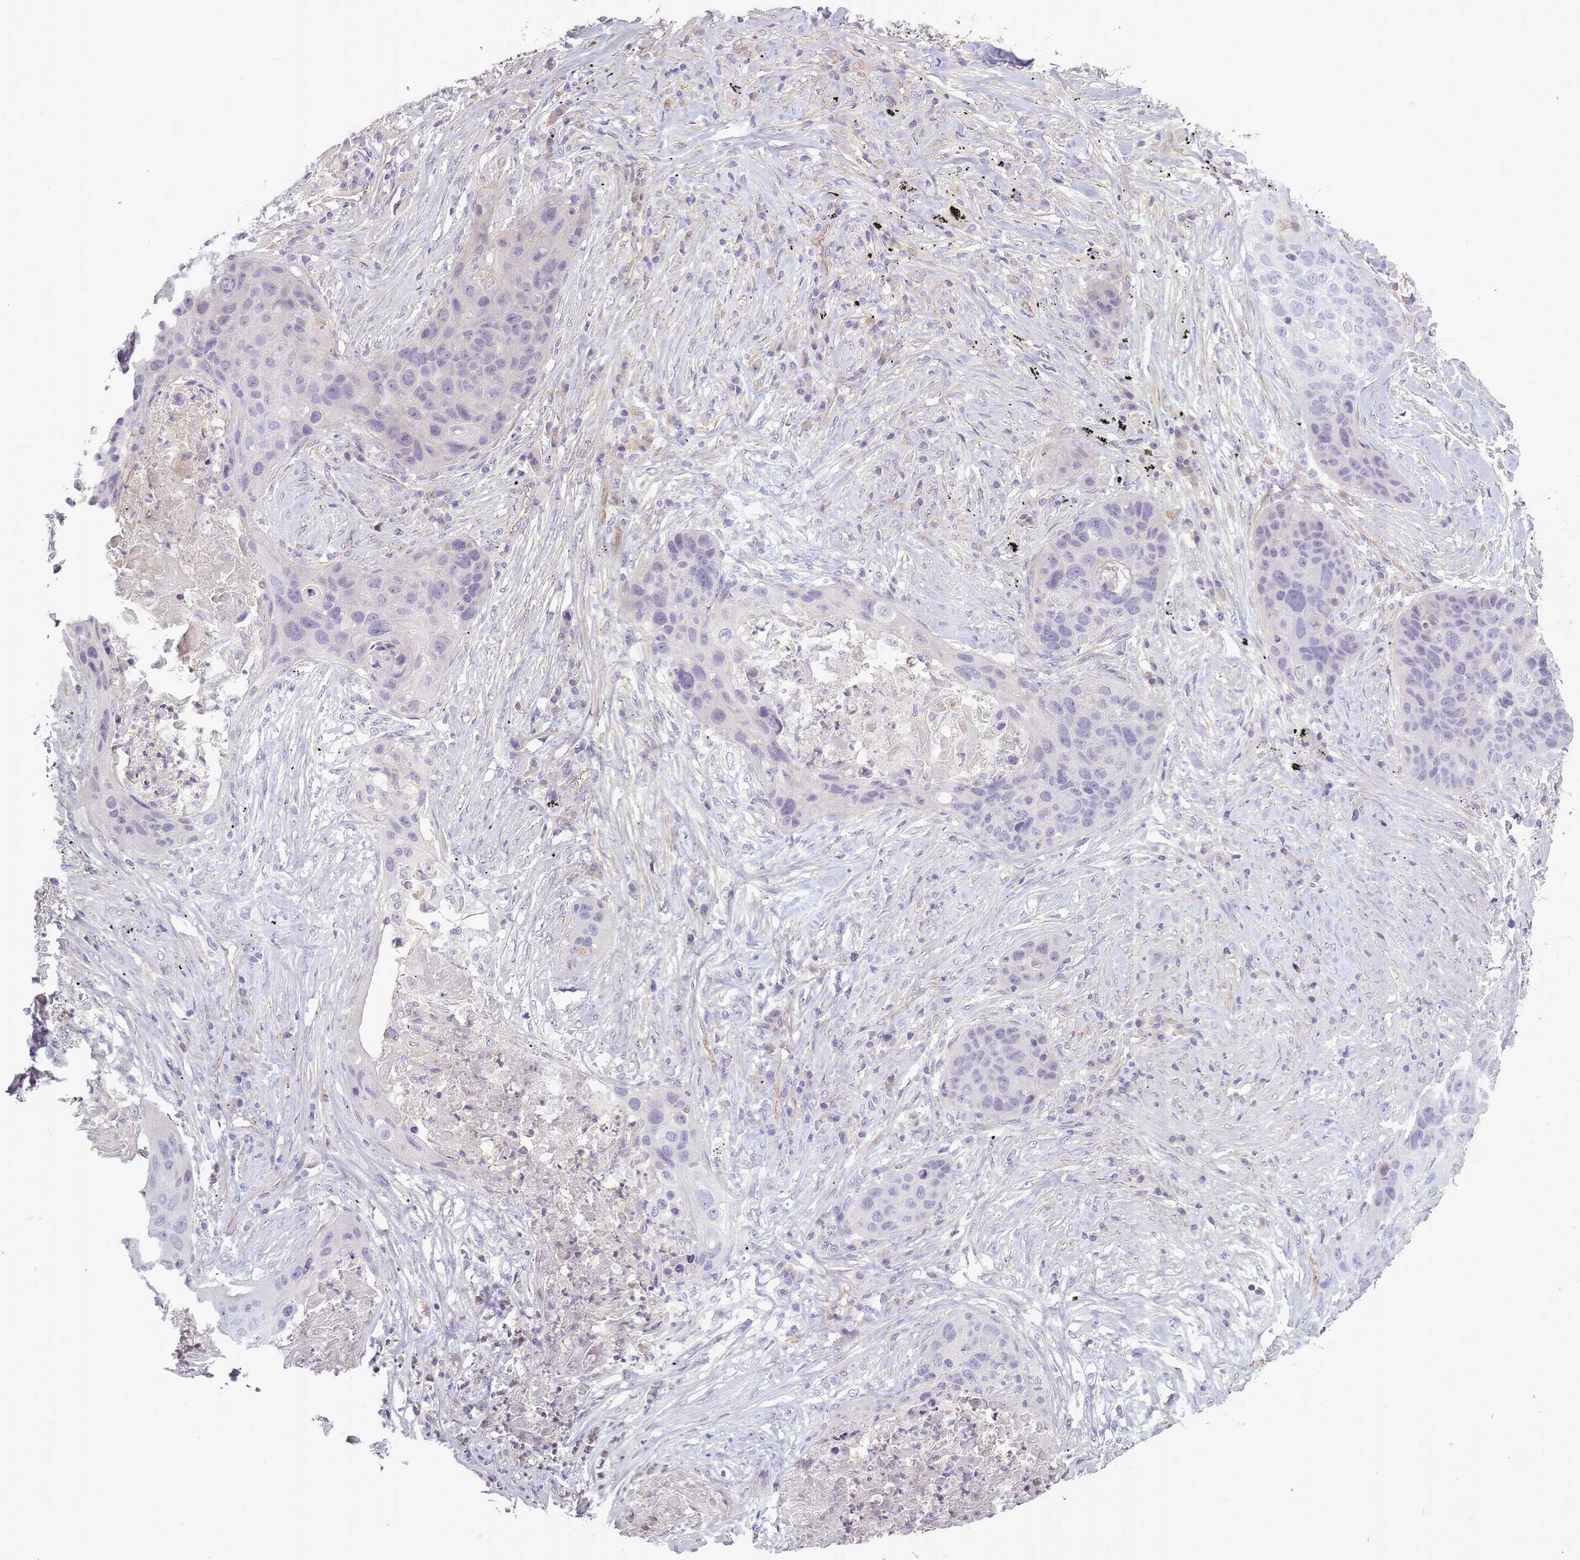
{"staining": {"intensity": "negative", "quantity": "none", "location": "none"}, "tissue": "lung cancer", "cell_type": "Tumor cells", "image_type": "cancer", "snomed": [{"axis": "morphology", "description": "Squamous cell carcinoma, NOS"}, {"axis": "topography", "description": "Lung"}], "caption": "A high-resolution image shows immunohistochemistry (IHC) staining of lung squamous cell carcinoma, which demonstrates no significant positivity in tumor cells.", "gene": "SLC8A2", "patient": {"sex": "female", "age": 63}}